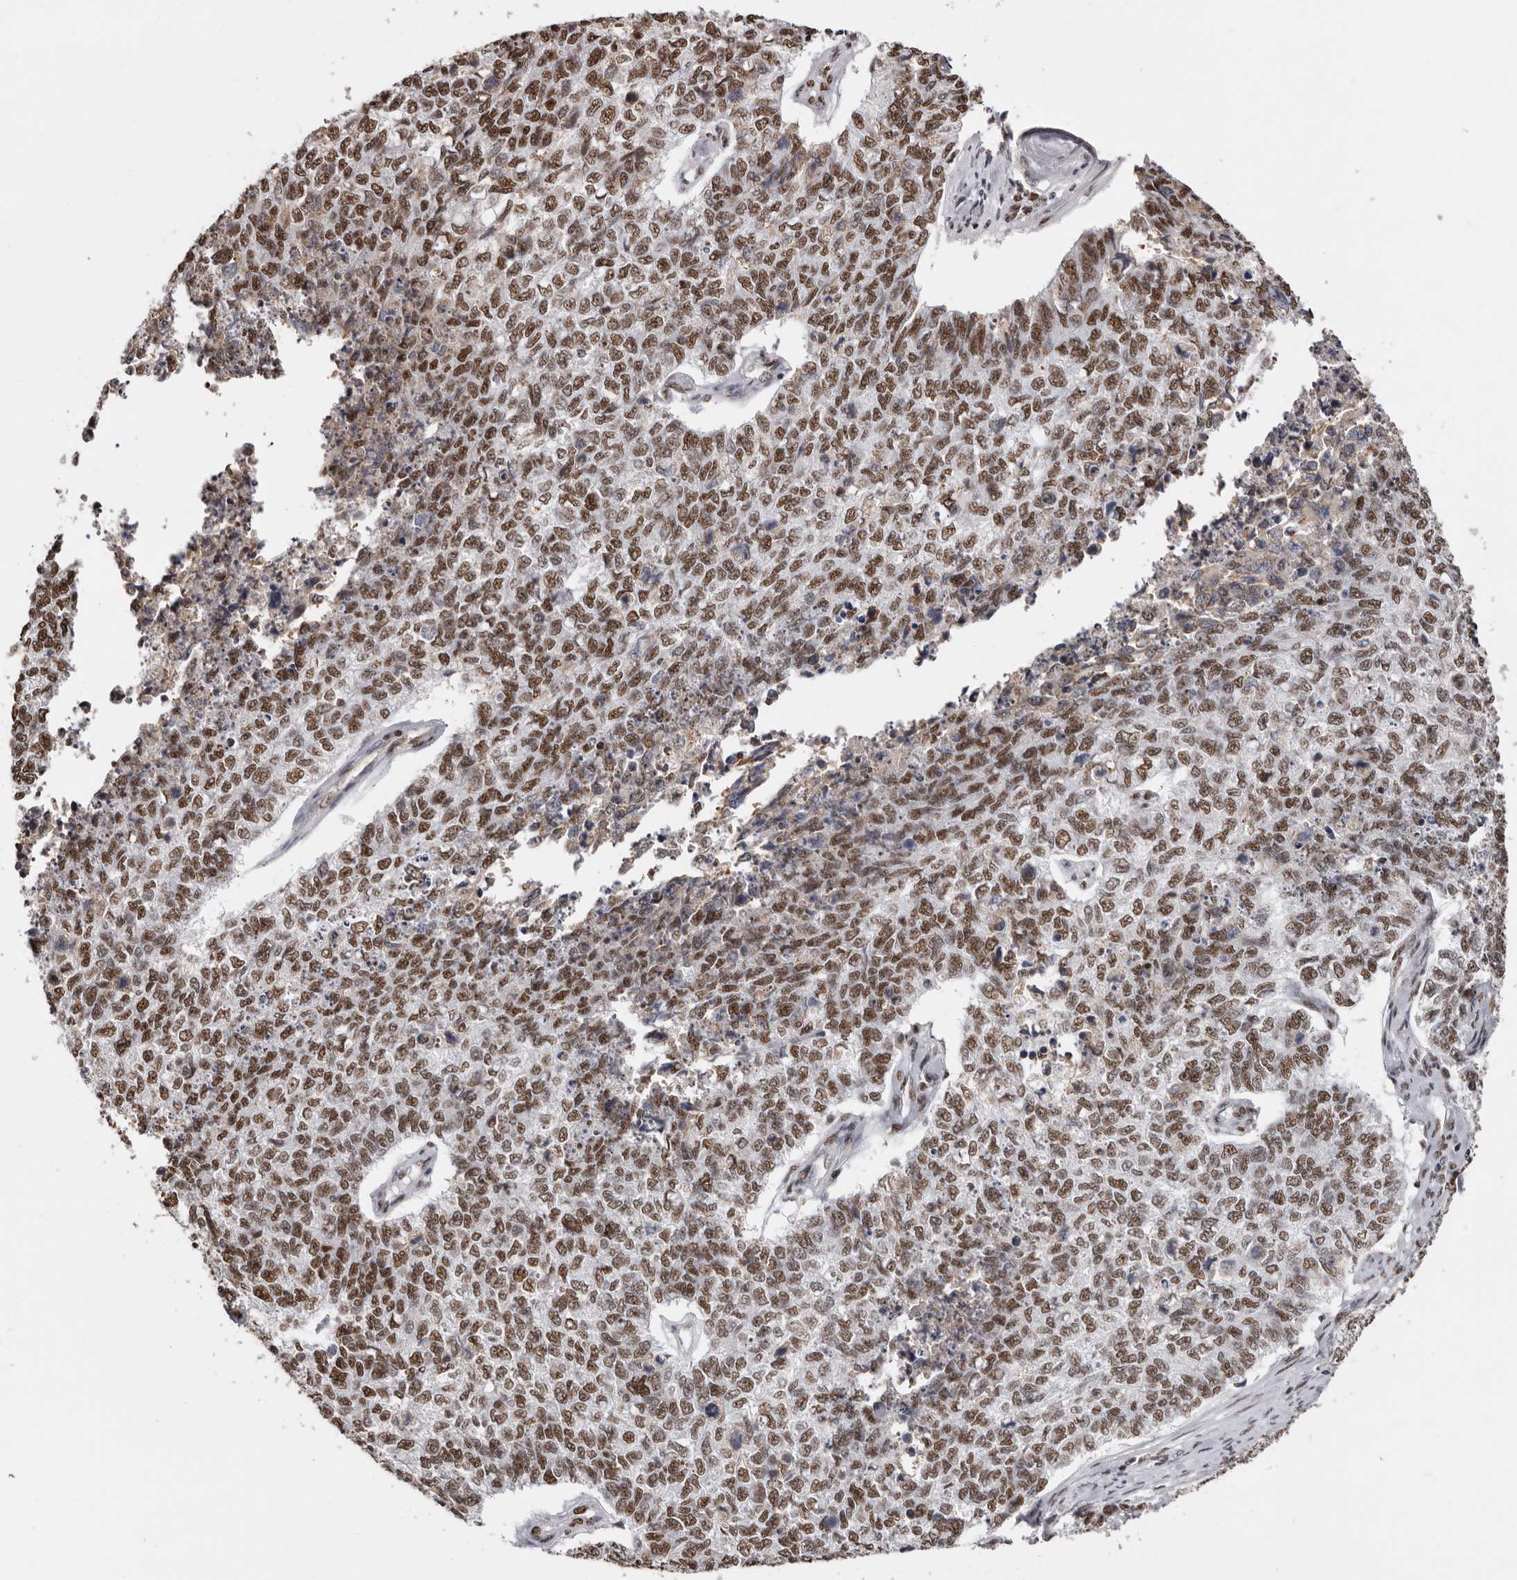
{"staining": {"intensity": "moderate", "quantity": ">75%", "location": "nuclear"}, "tissue": "cervical cancer", "cell_type": "Tumor cells", "image_type": "cancer", "snomed": [{"axis": "morphology", "description": "Squamous cell carcinoma, NOS"}, {"axis": "topography", "description": "Cervix"}], "caption": "Approximately >75% of tumor cells in cervical squamous cell carcinoma reveal moderate nuclear protein expression as visualized by brown immunohistochemical staining.", "gene": "SCAF4", "patient": {"sex": "female", "age": 63}}